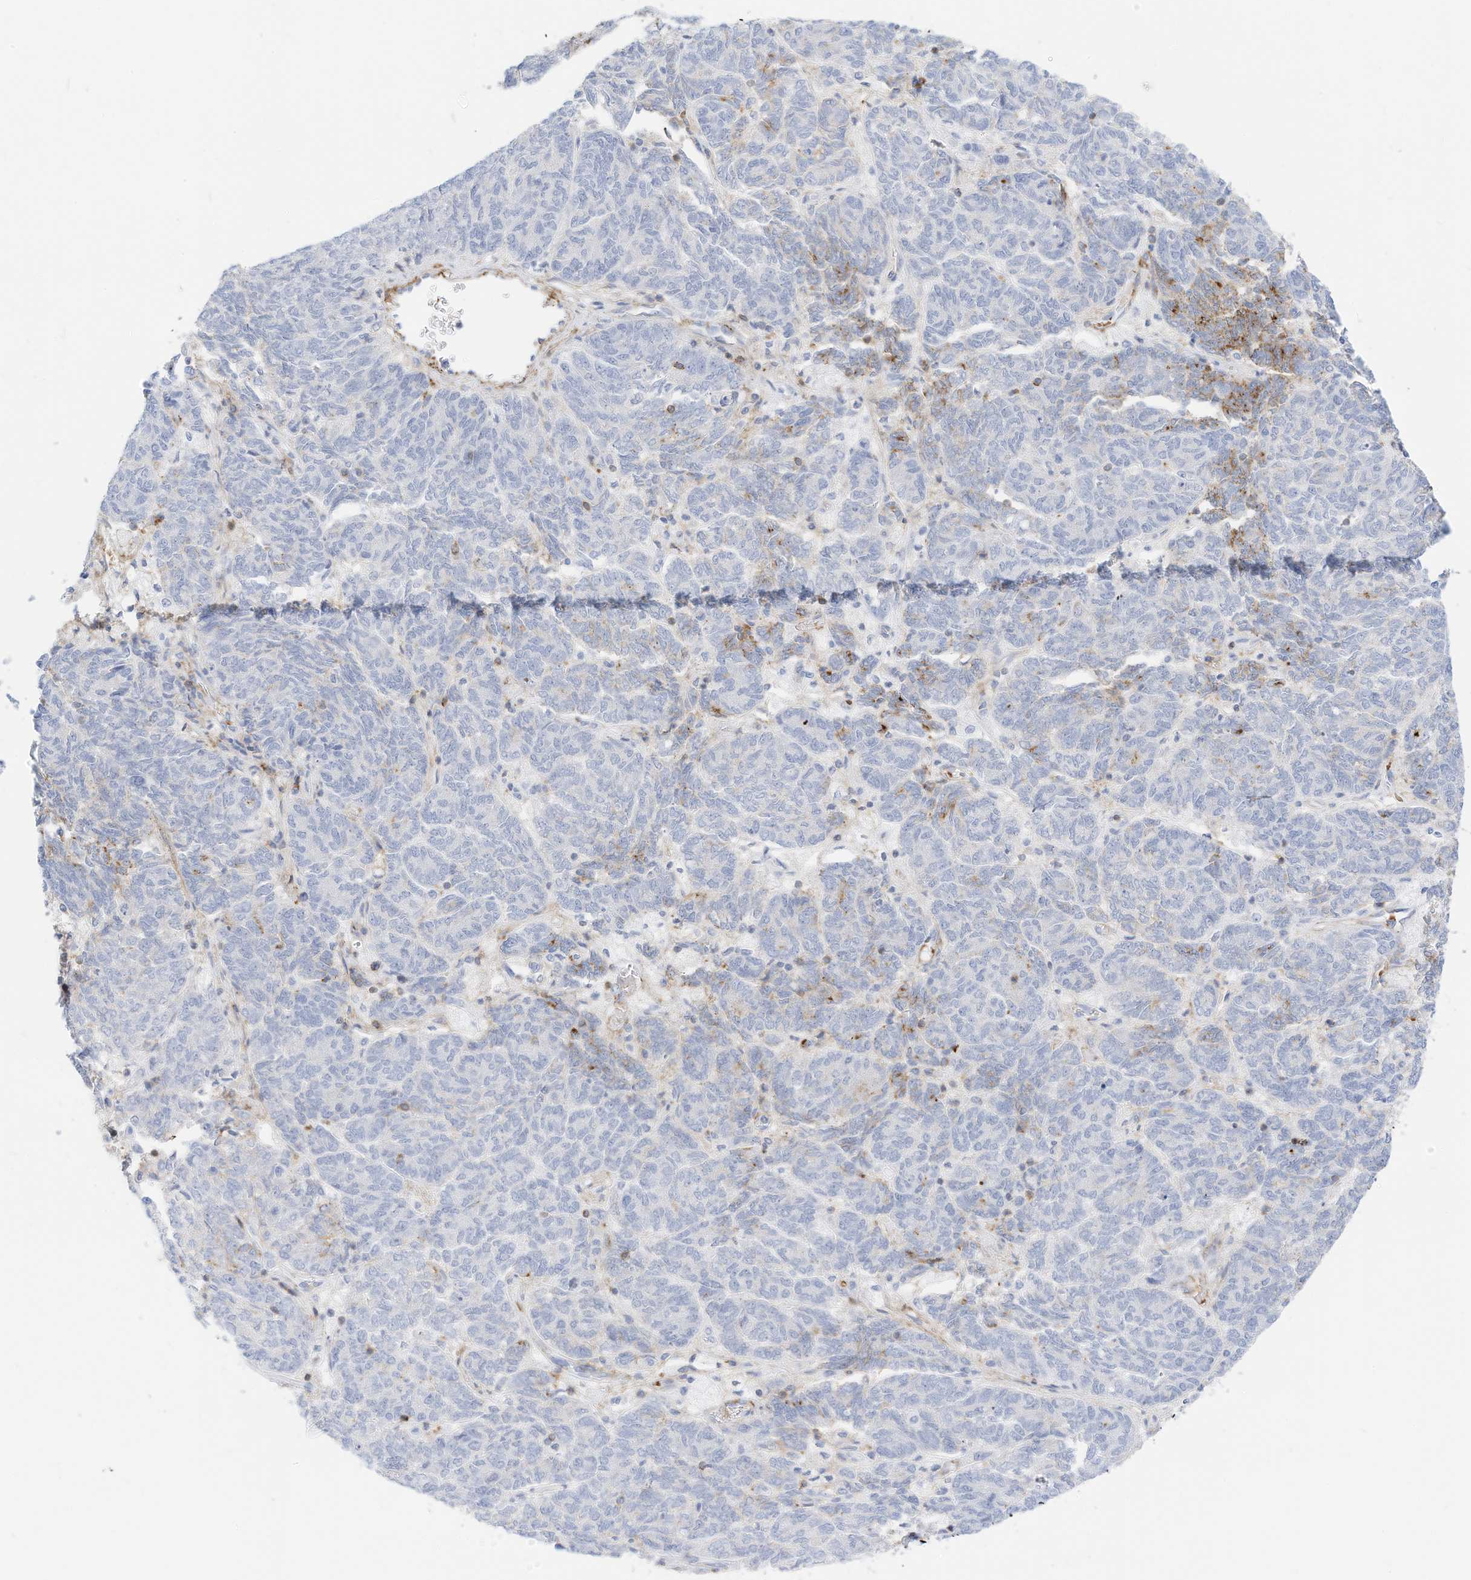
{"staining": {"intensity": "negative", "quantity": "none", "location": "none"}, "tissue": "endometrial cancer", "cell_type": "Tumor cells", "image_type": "cancer", "snomed": [{"axis": "morphology", "description": "Adenocarcinoma, NOS"}, {"axis": "topography", "description": "Endometrium"}], "caption": "There is no significant expression in tumor cells of endometrial cancer (adenocarcinoma).", "gene": "TXNDC9", "patient": {"sex": "female", "age": 80}}